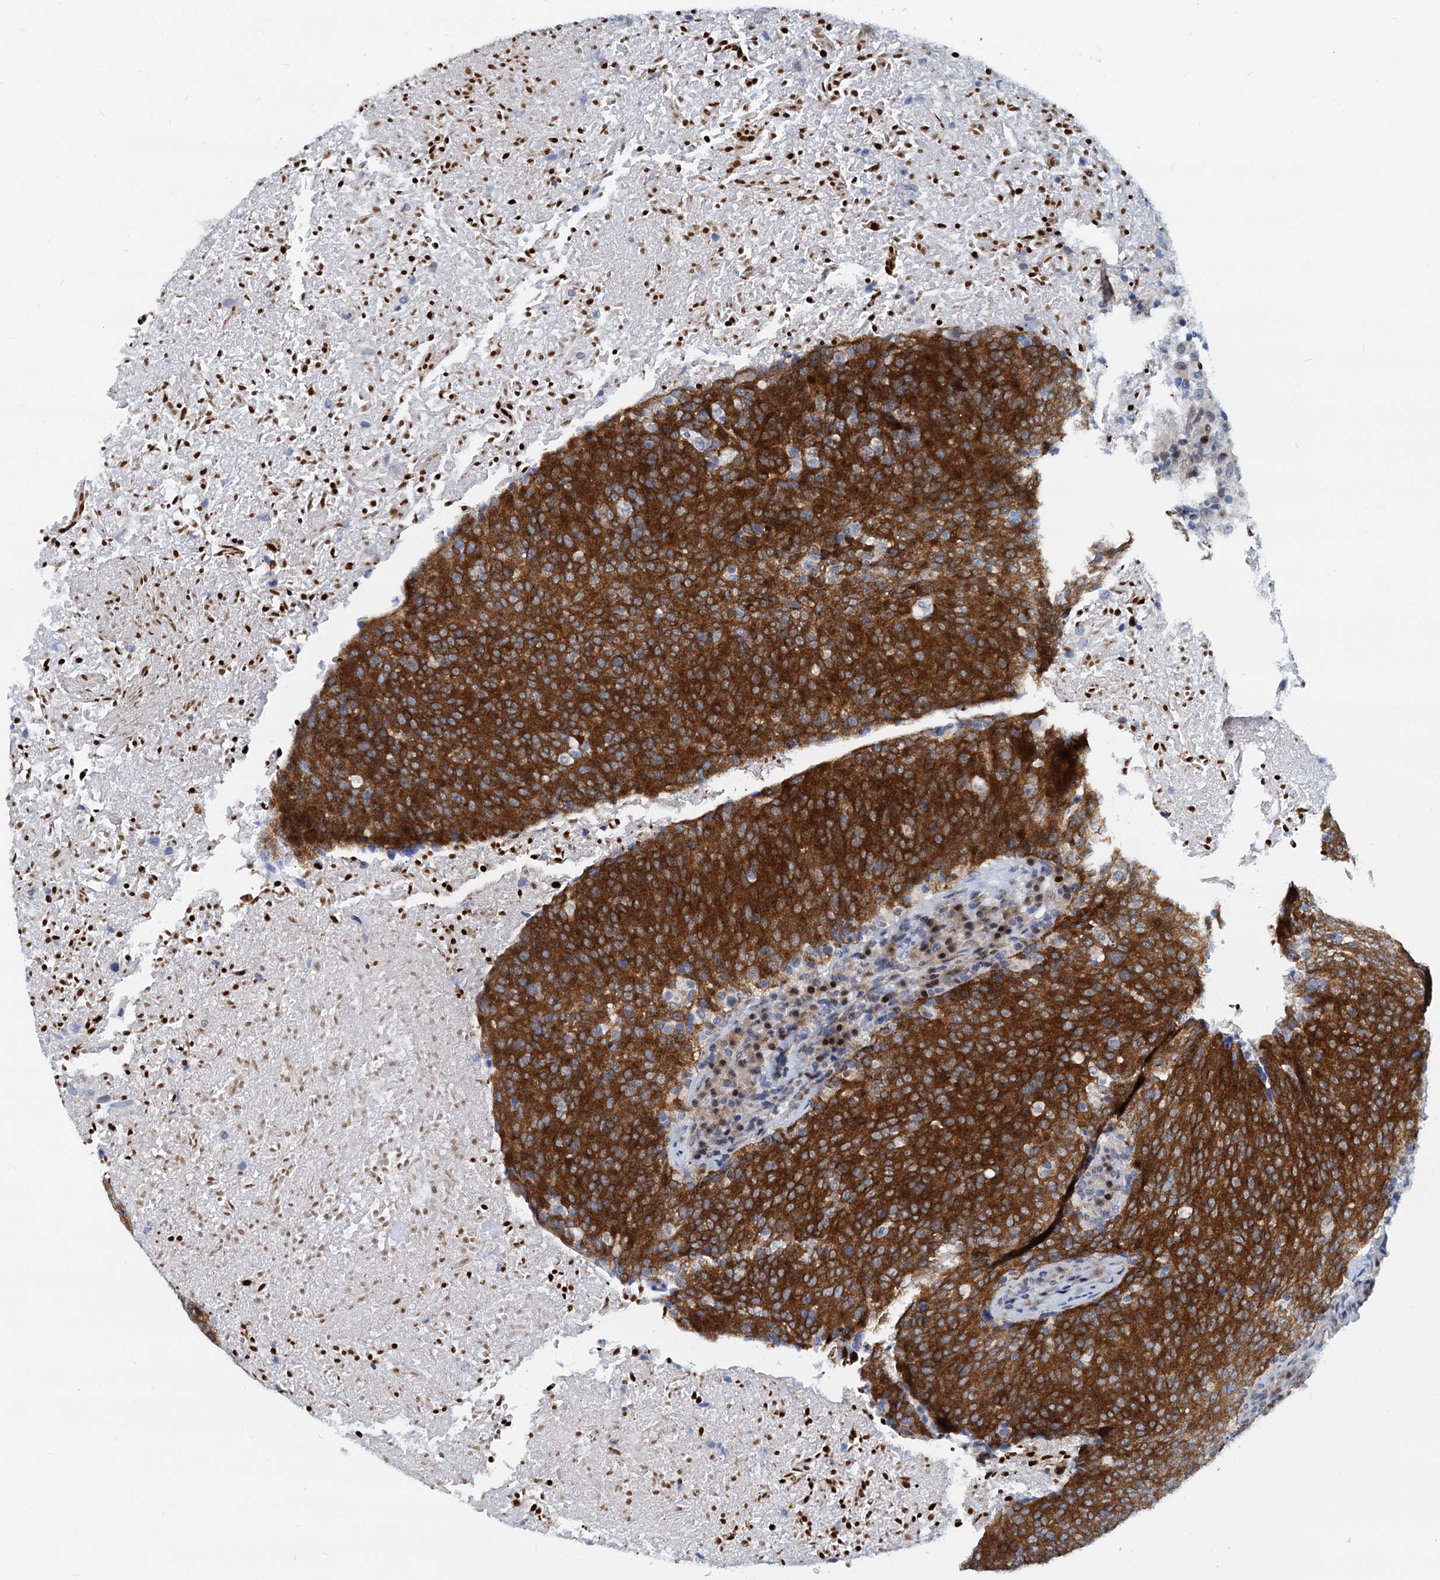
{"staining": {"intensity": "strong", "quantity": ">75%", "location": "cytoplasmic/membranous"}, "tissue": "head and neck cancer", "cell_type": "Tumor cells", "image_type": "cancer", "snomed": [{"axis": "morphology", "description": "Squamous cell carcinoma, NOS"}, {"axis": "morphology", "description": "Squamous cell carcinoma, metastatic, NOS"}, {"axis": "topography", "description": "Lymph node"}, {"axis": "topography", "description": "Head-Neck"}], "caption": "Strong cytoplasmic/membranous positivity for a protein is appreciated in approximately >75% of tumor cells of head and neck cancer using immunohistochemistry (IHC).", "gene": "PTGES3", "patient": {"sex": "male", "age": 62}}